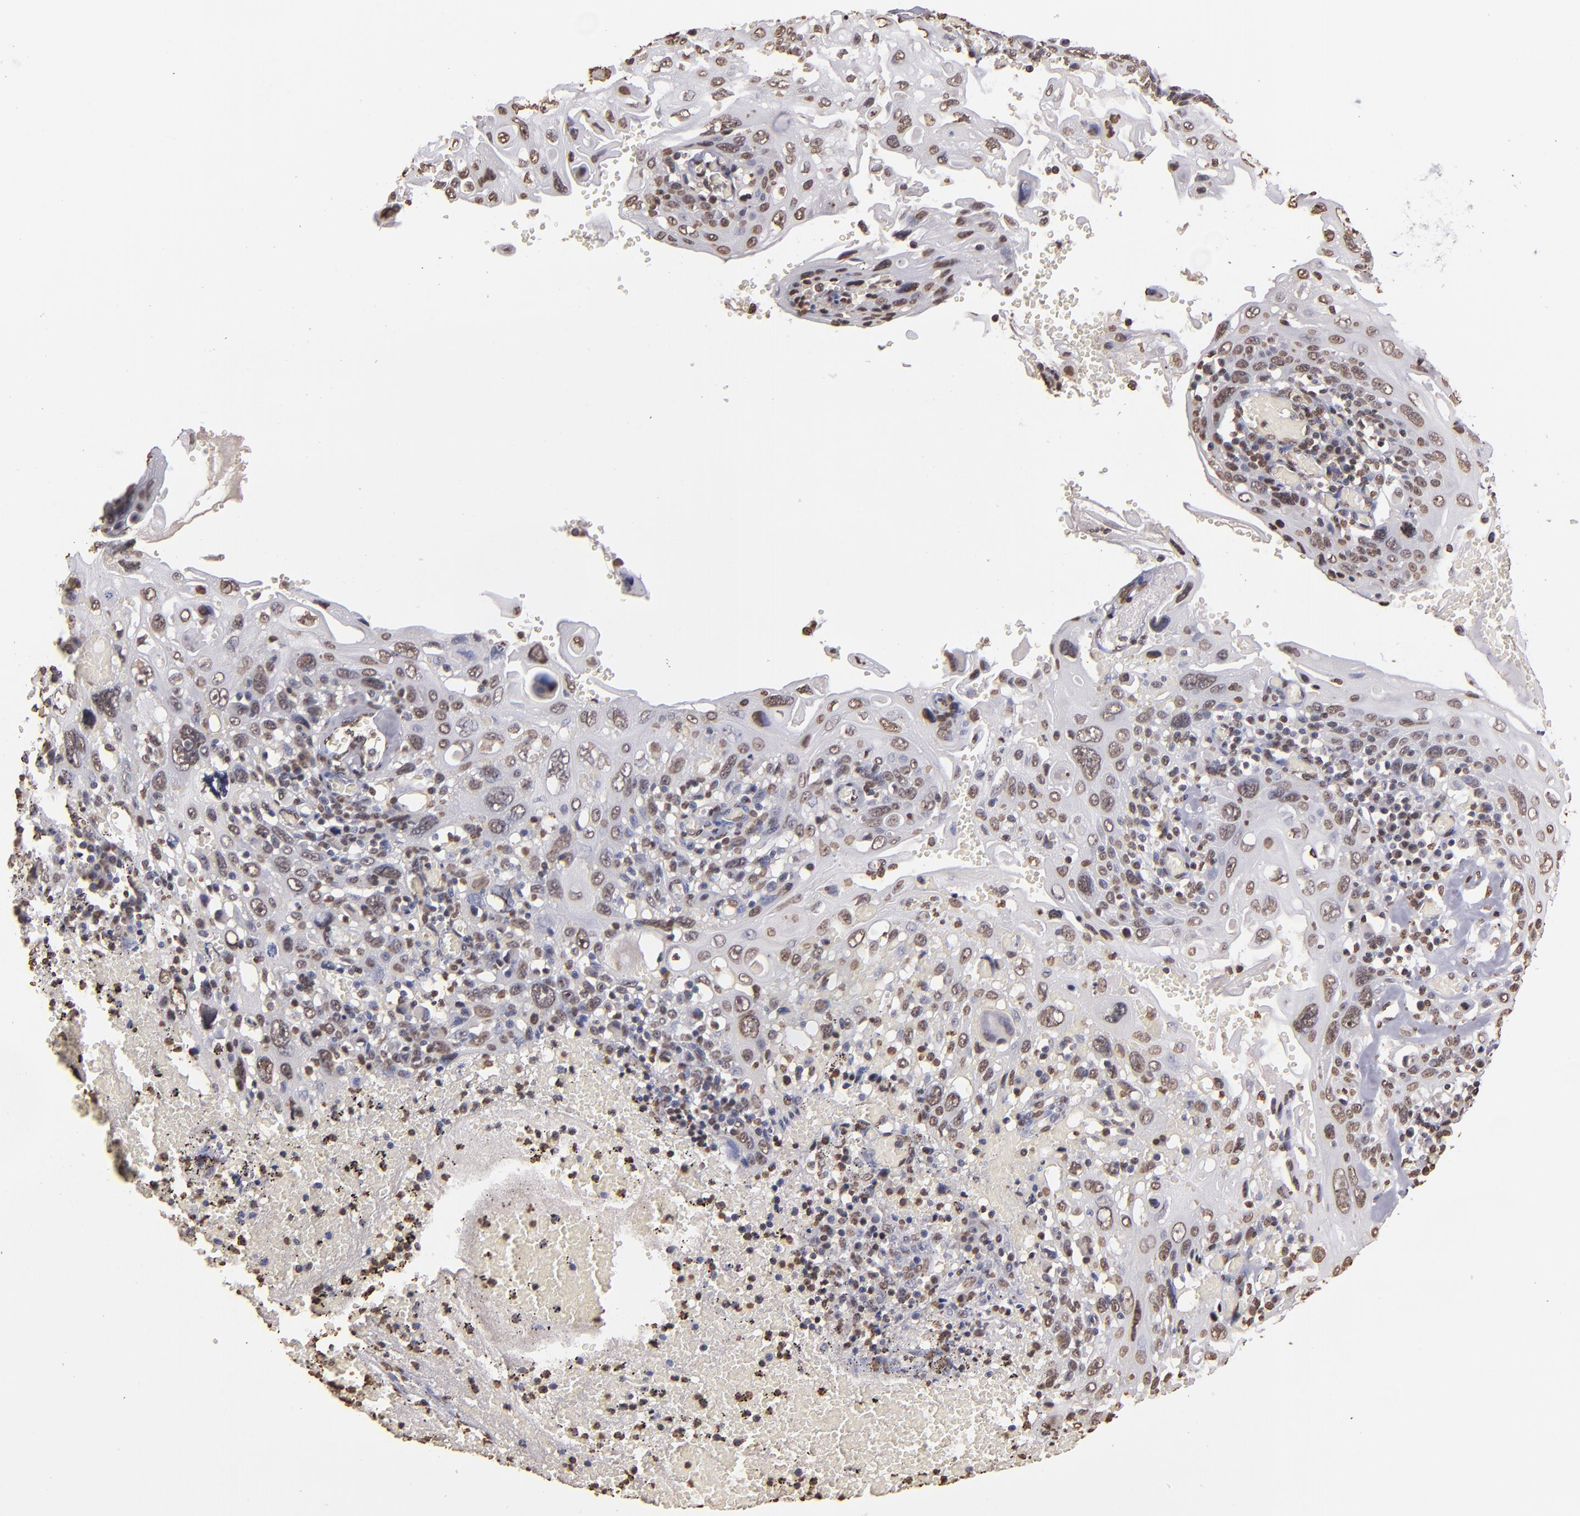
{"staining": {"intensity": "weak", "quantity": "<25%", "location": "nuclear"}, "tissue": "cervical cancer", "cell_type": "Tumor cells", "image_type": "cancer", "snomed": [{"axis": "morphology", "description": "Squamous cell carcinoma, NOS"}, {"axis": "topography", "description": "Cervix"}], "caption": "Human cervical squamous cell carcinoma stained for a protein using IHC shows no expression in tumor cells.", "gene": "LBX1", "patient": {"sex": "female", "age": 54}}